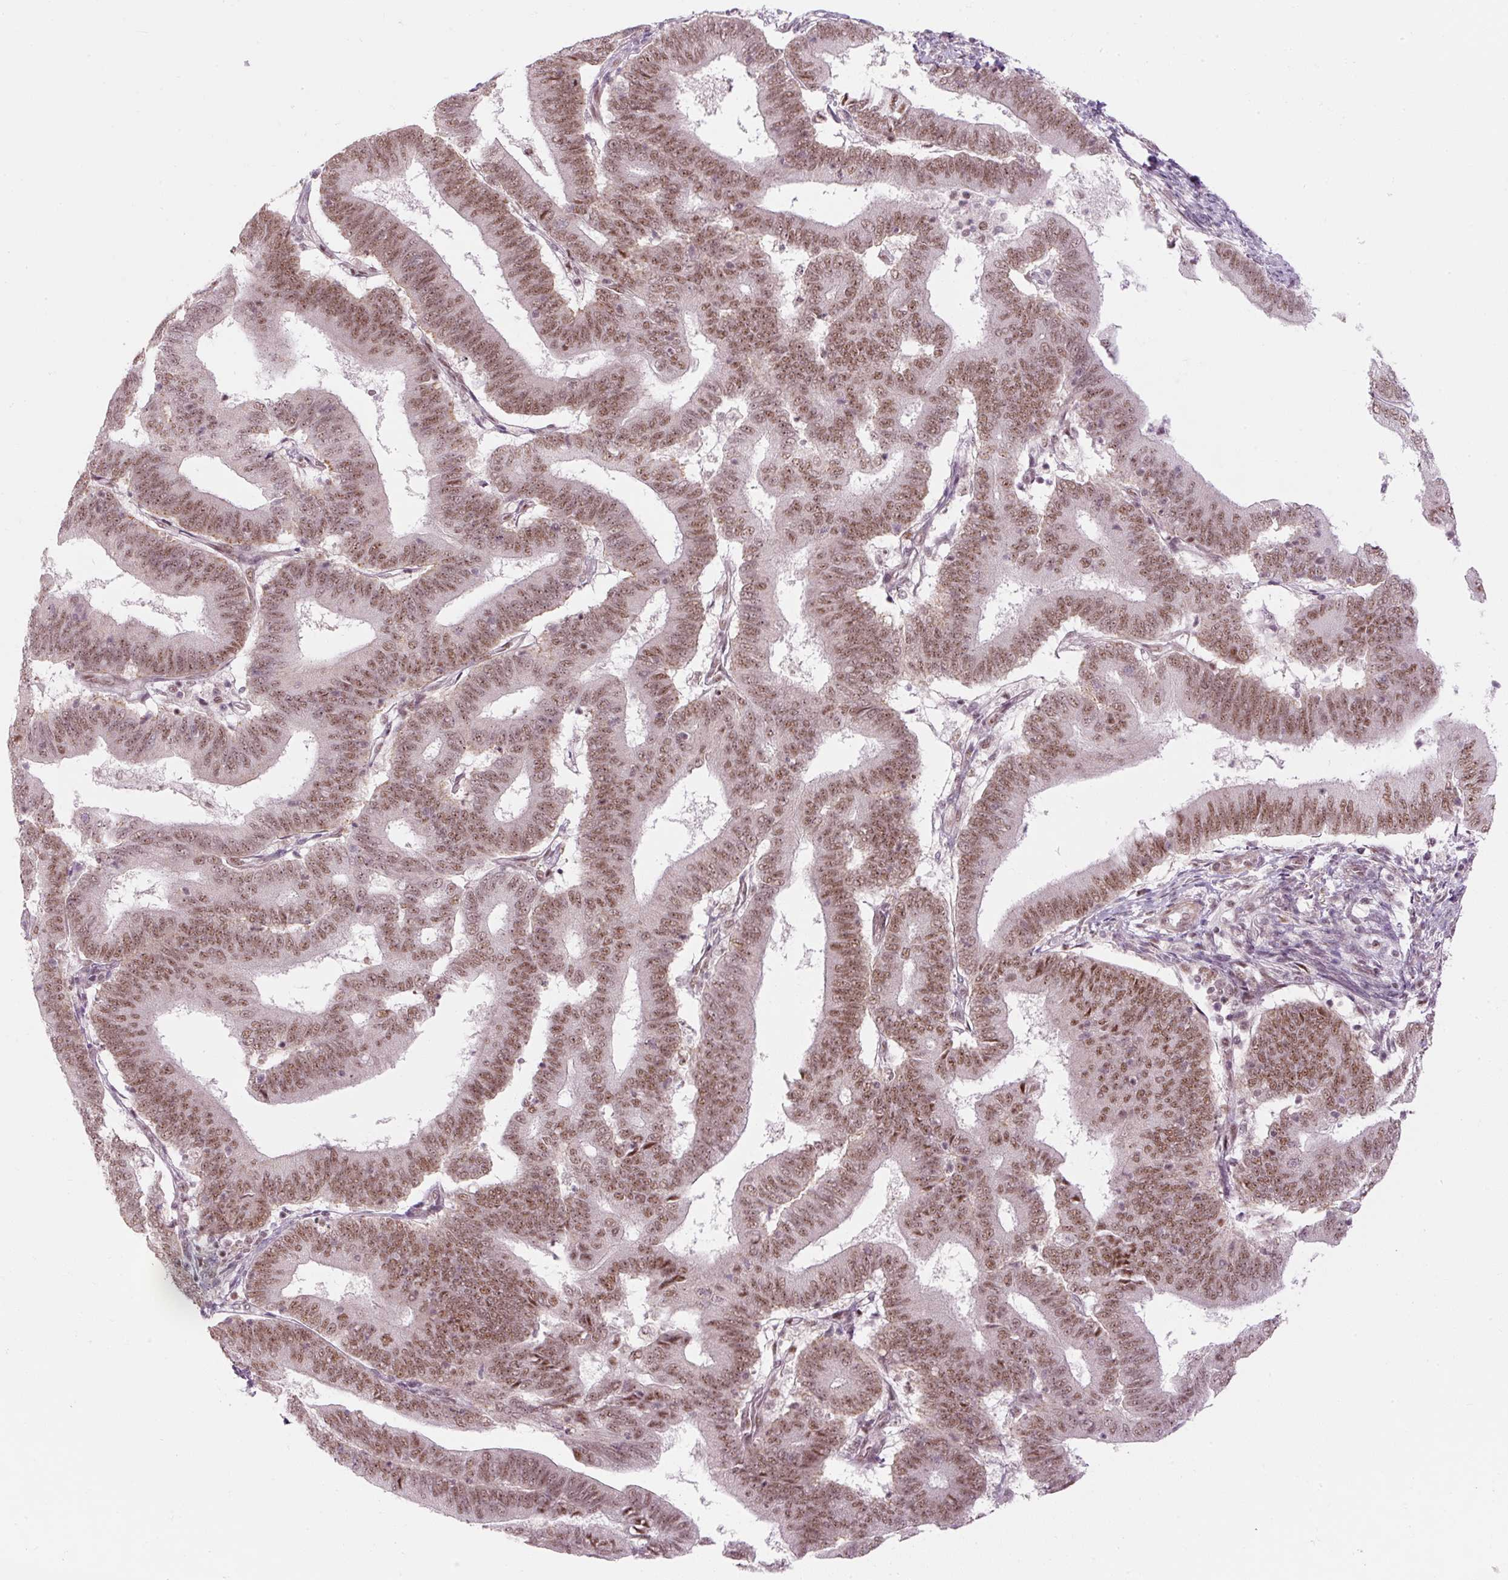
{"staining": {"intensity": "moderate", "quantity": ">75%", "location": "nuclear"}, "tissue": "endometrial cancer", "cell_type": "Tumor cells", "image_type": "cancer", "snomed": [{"axis": "morphology", "description": "Adenocarcinoma, NOS"}, {"axis": "topography", "description": "Endometrium"}], "caption": "A photomicrograph of human endometrial adenocarcinoma stained for a protein exhibits moderate nuclear brown staining in tumor cells.", "gene": "U2AF2", "patient": {"sex": "female", "age": 70}}